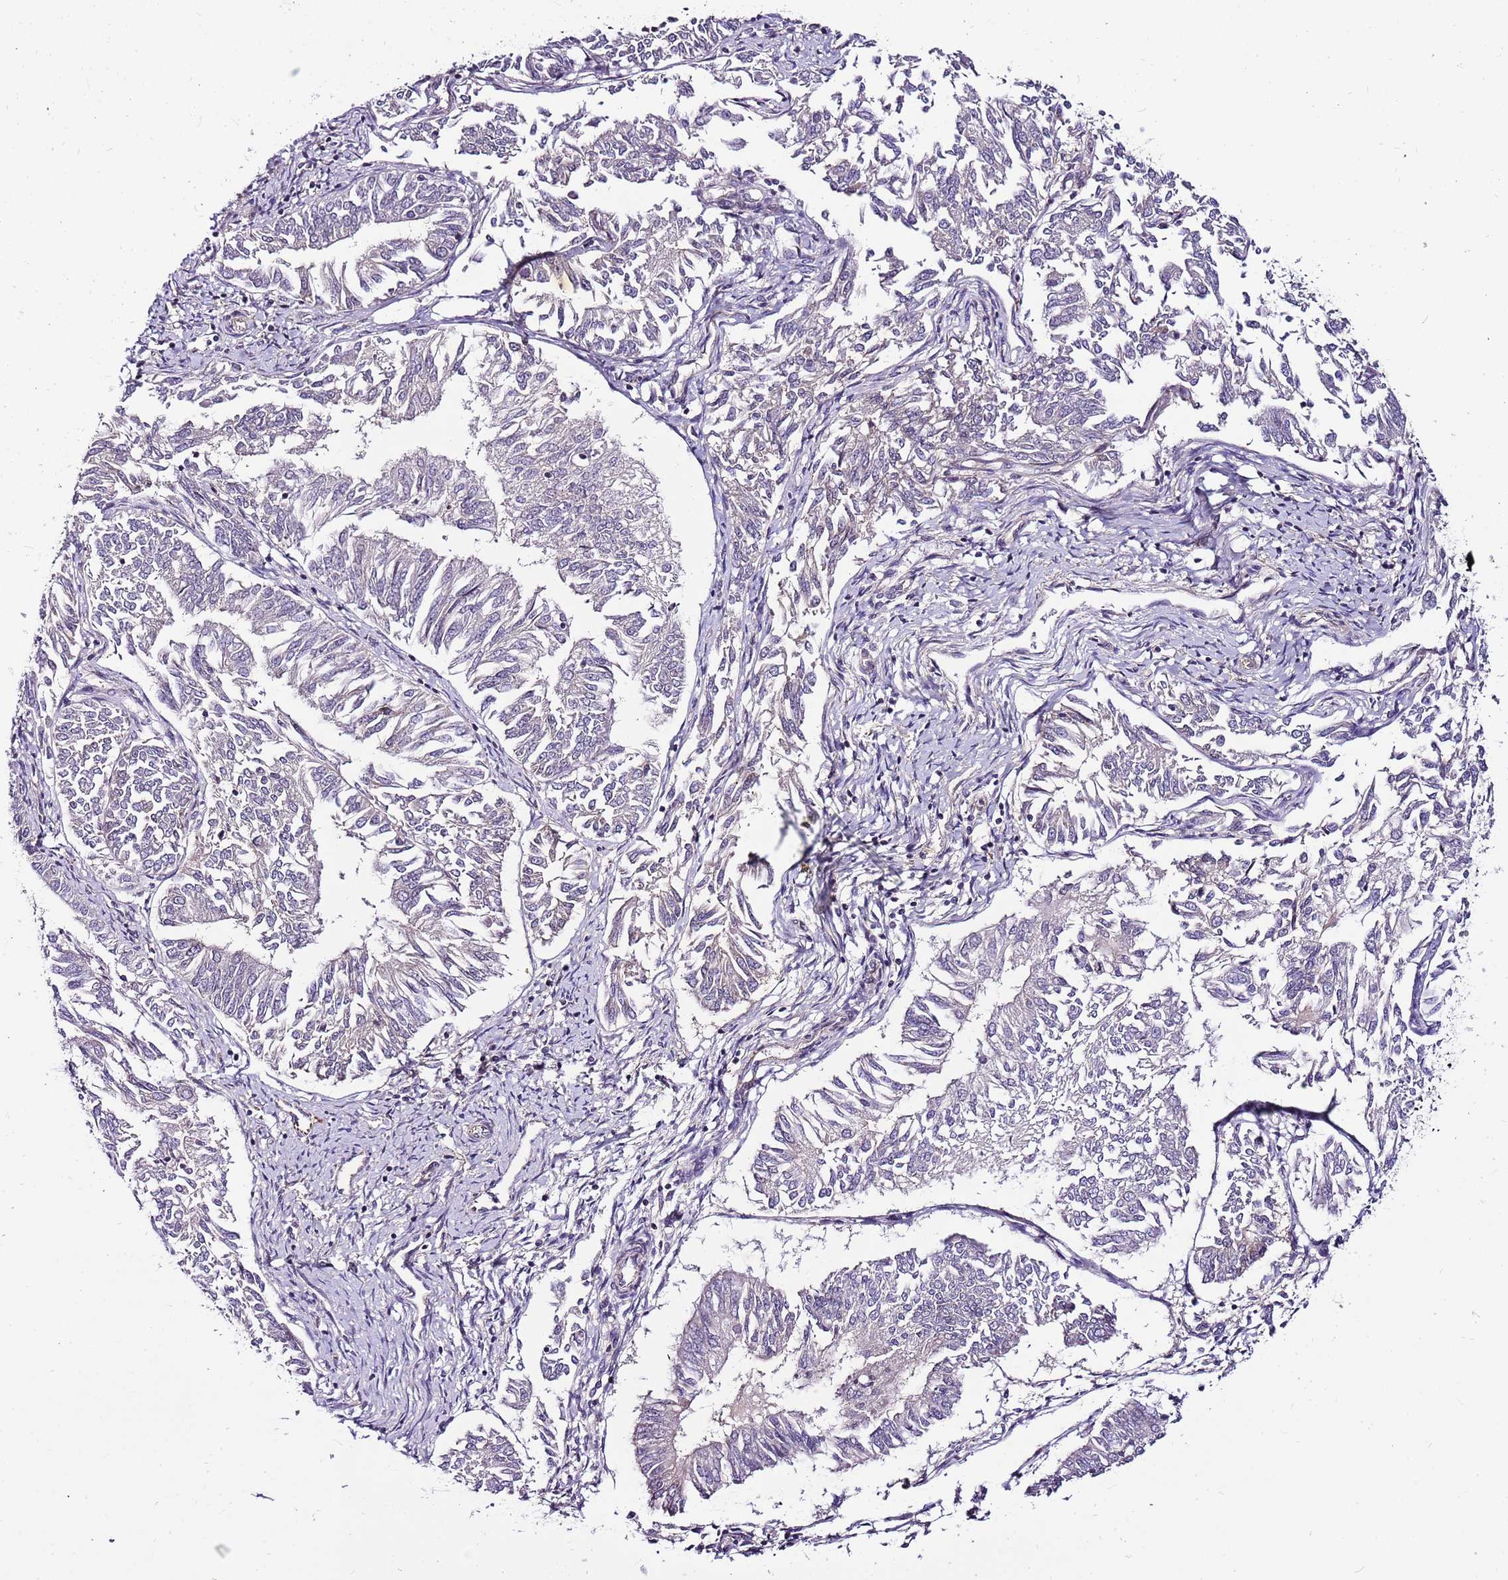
{"staining": {"intensity": "negative", "quantity": "none", "location": "none"}, "tissue": "endometrial cancer", "cell_type": "Tumor cells", "image_type": "cancer", "snomed": [{"axis": "morphology", "description": "Adenocarcinoma, NOS"}, {"axis": "topography", "description": "Endometrium"}], "caption": "There is no significant expression in tumor cells of endometrial cancer (adenocarcinoma).", "gene": "POLE3", "patient": {"sex": "female", "age": 58}}